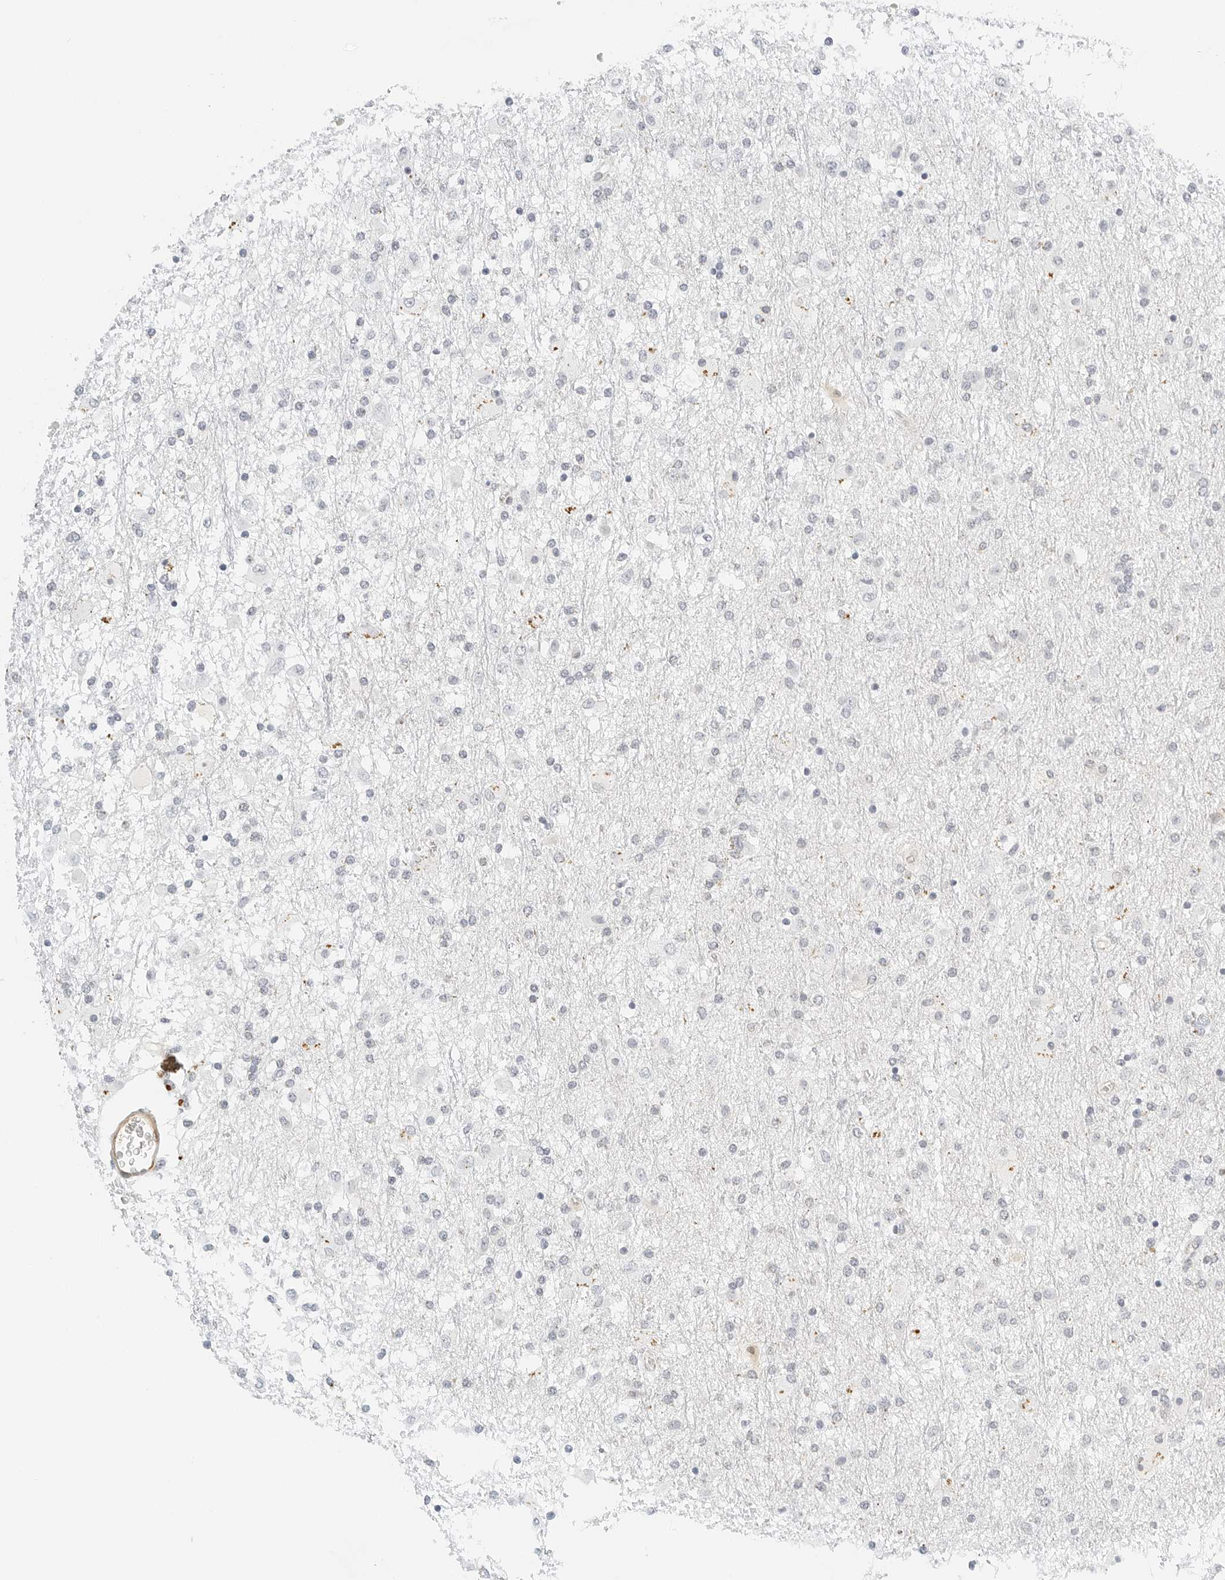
{"staining": {"intensity": "negative", "quantity": "none", "location": "none"}, "tissue": "glioma", "cell_type": "Tumor cells", "image_type": "cancer", "snomed": [{"axis": "morphology", "description": "Glioma, malignant, Low grade"}, {"axis": "topography", "description": "Brain"}], "caption": "IHC of human glioma shows no positivity in tumor cells.", "gene": "PKDCC", "patient": {"sex": "male", "age": 65}}